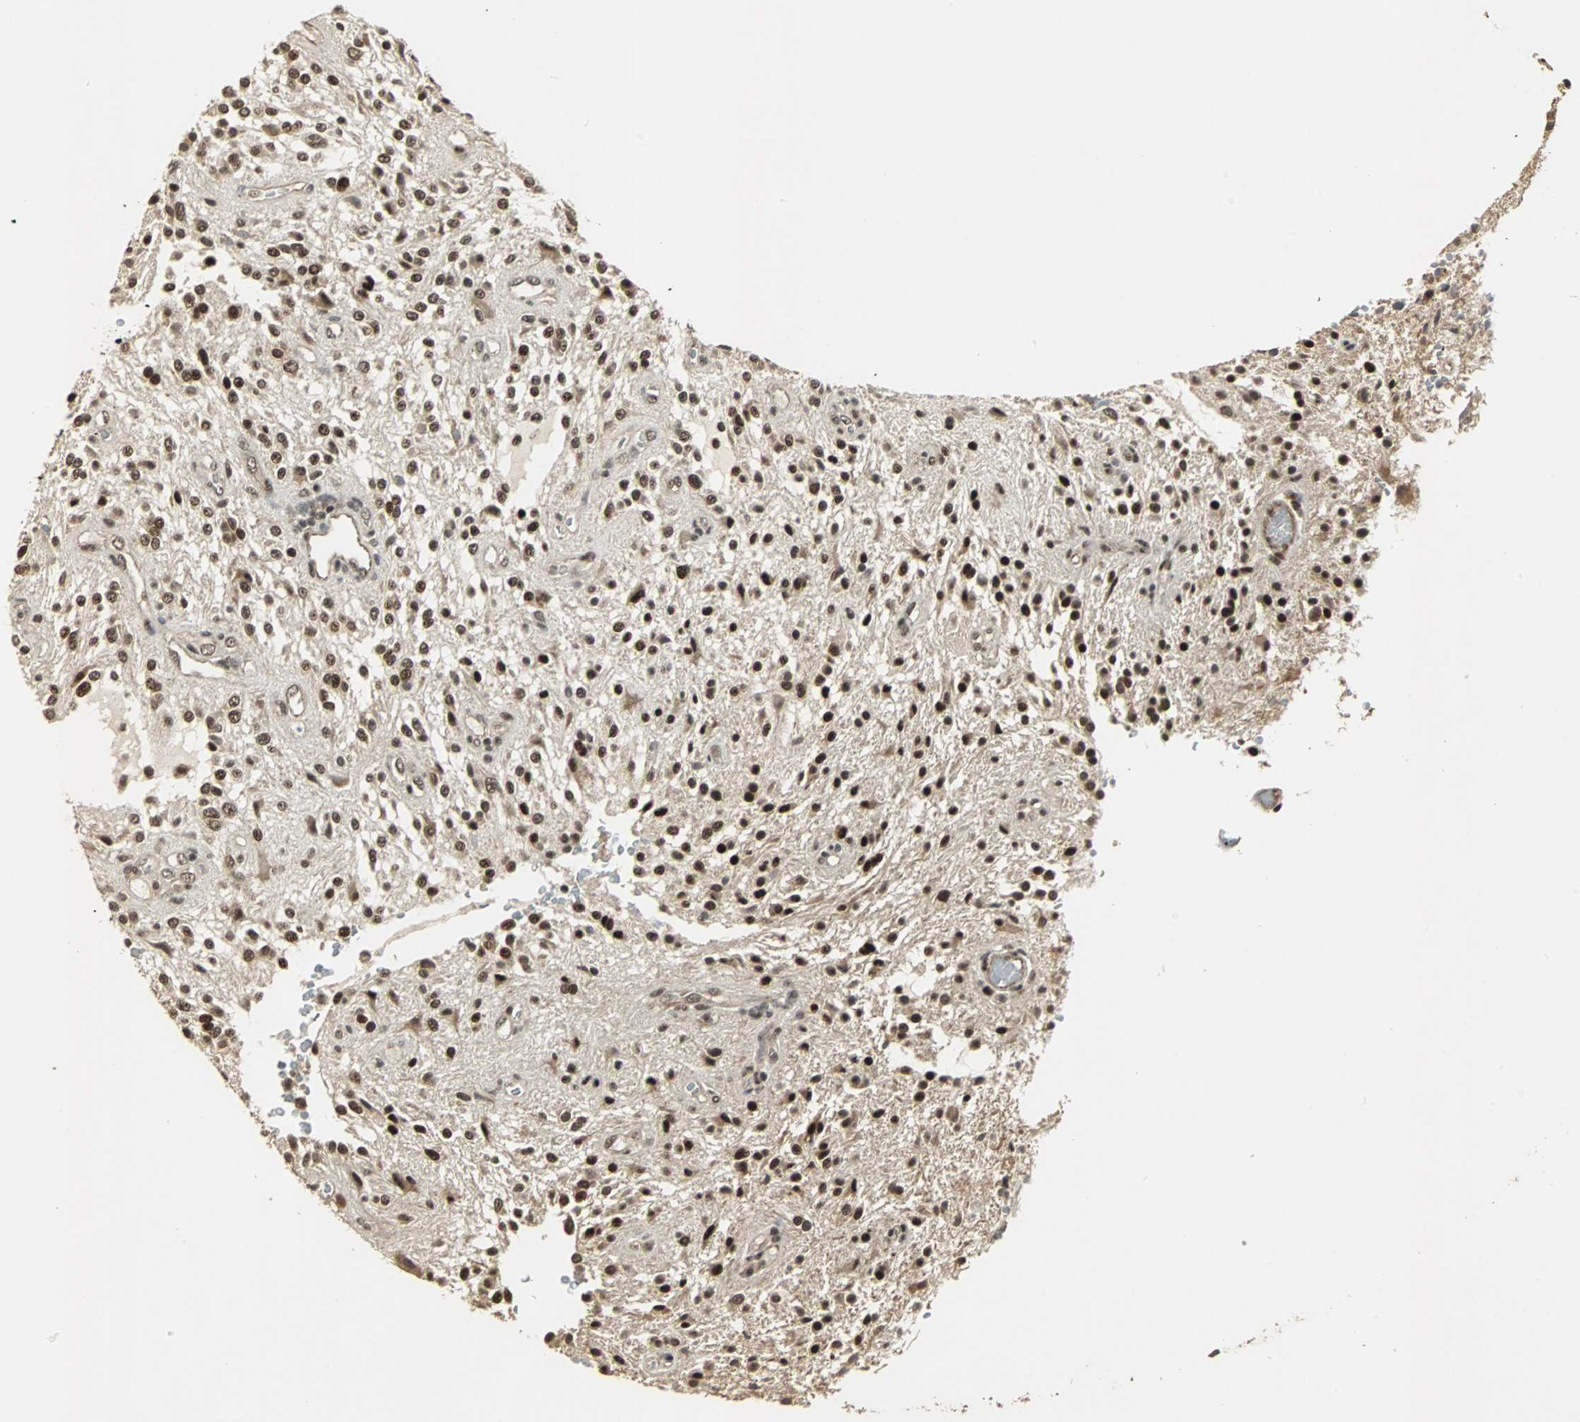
{"staining": {"intensity": "strong", "quantity": ">75%", "location": "nuclear"}, "tissue": "glioma", "cell_type": "Tumor cells", "image_type": "cancer", "snomed": [{"axis": "morphology", "description": "Glioma, malignant, NOS"}, {"axis": "topography", "description": "Cerebellum"}], "caption": "Immunohistochemistry (IHC) (DAB) staining of human glioma (malignant) displays strong nuclear protein positivity in about >75% of tumor cells. The staining was performed using DAB to visualize the protein expression in brown, while the nuclei were stained in blue with hematoxylin (Magnification: 20x).", "gene": "MED4", "patient": {"sex": "female", "age": 10}}